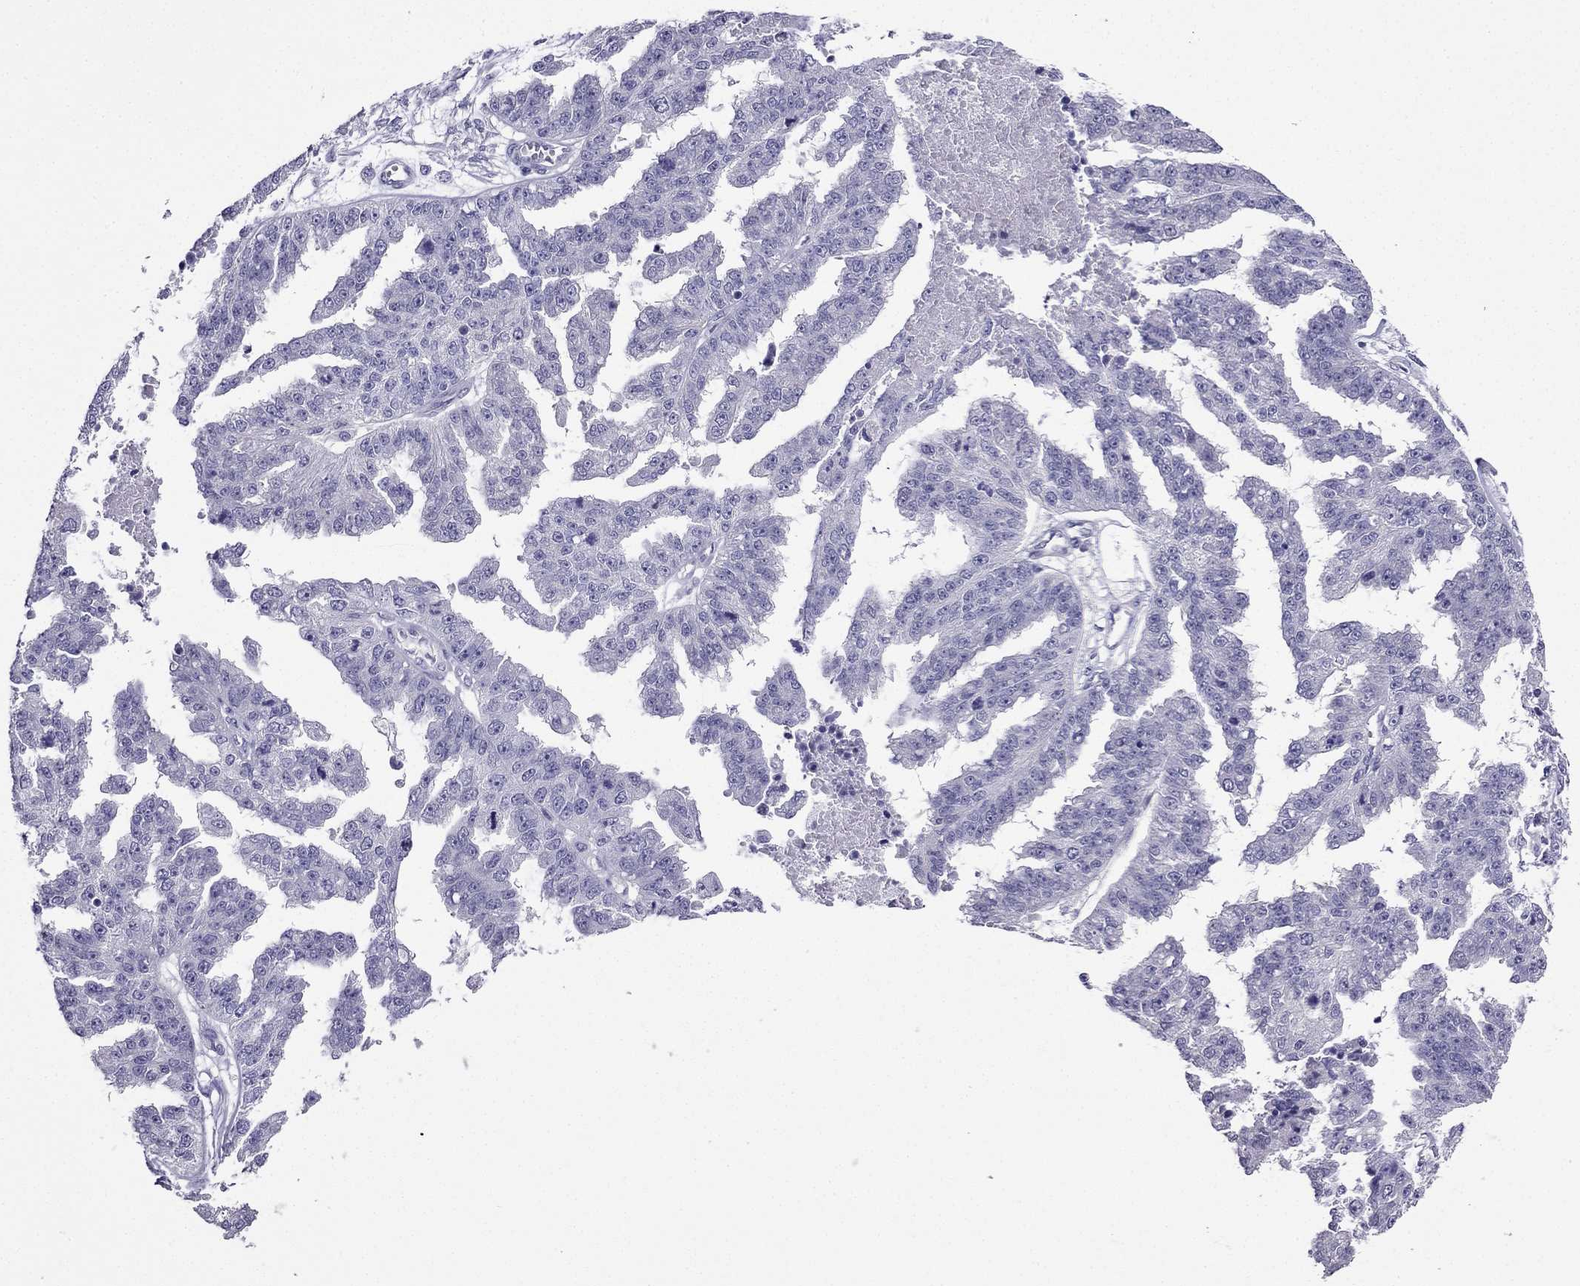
{"staining": {"intensity": "negative", "quantity": "none", "location": "none"}, "tissue": "ovarian cancer", "cell_type": "Tumor cells", "image_type": "cancer", "snomed": [{"axis": "morphology", "description": "Cystadenocarcinoma, serous, NOS"}, {"axis": "topography", "description": "Ovary"}], "caption": "Tumor cells are negative for brown protein staining in ovarian serous cystadenocarcinoma.", "gene": "KCNJ10", "patient": {"sex": "female", "age": 58}}